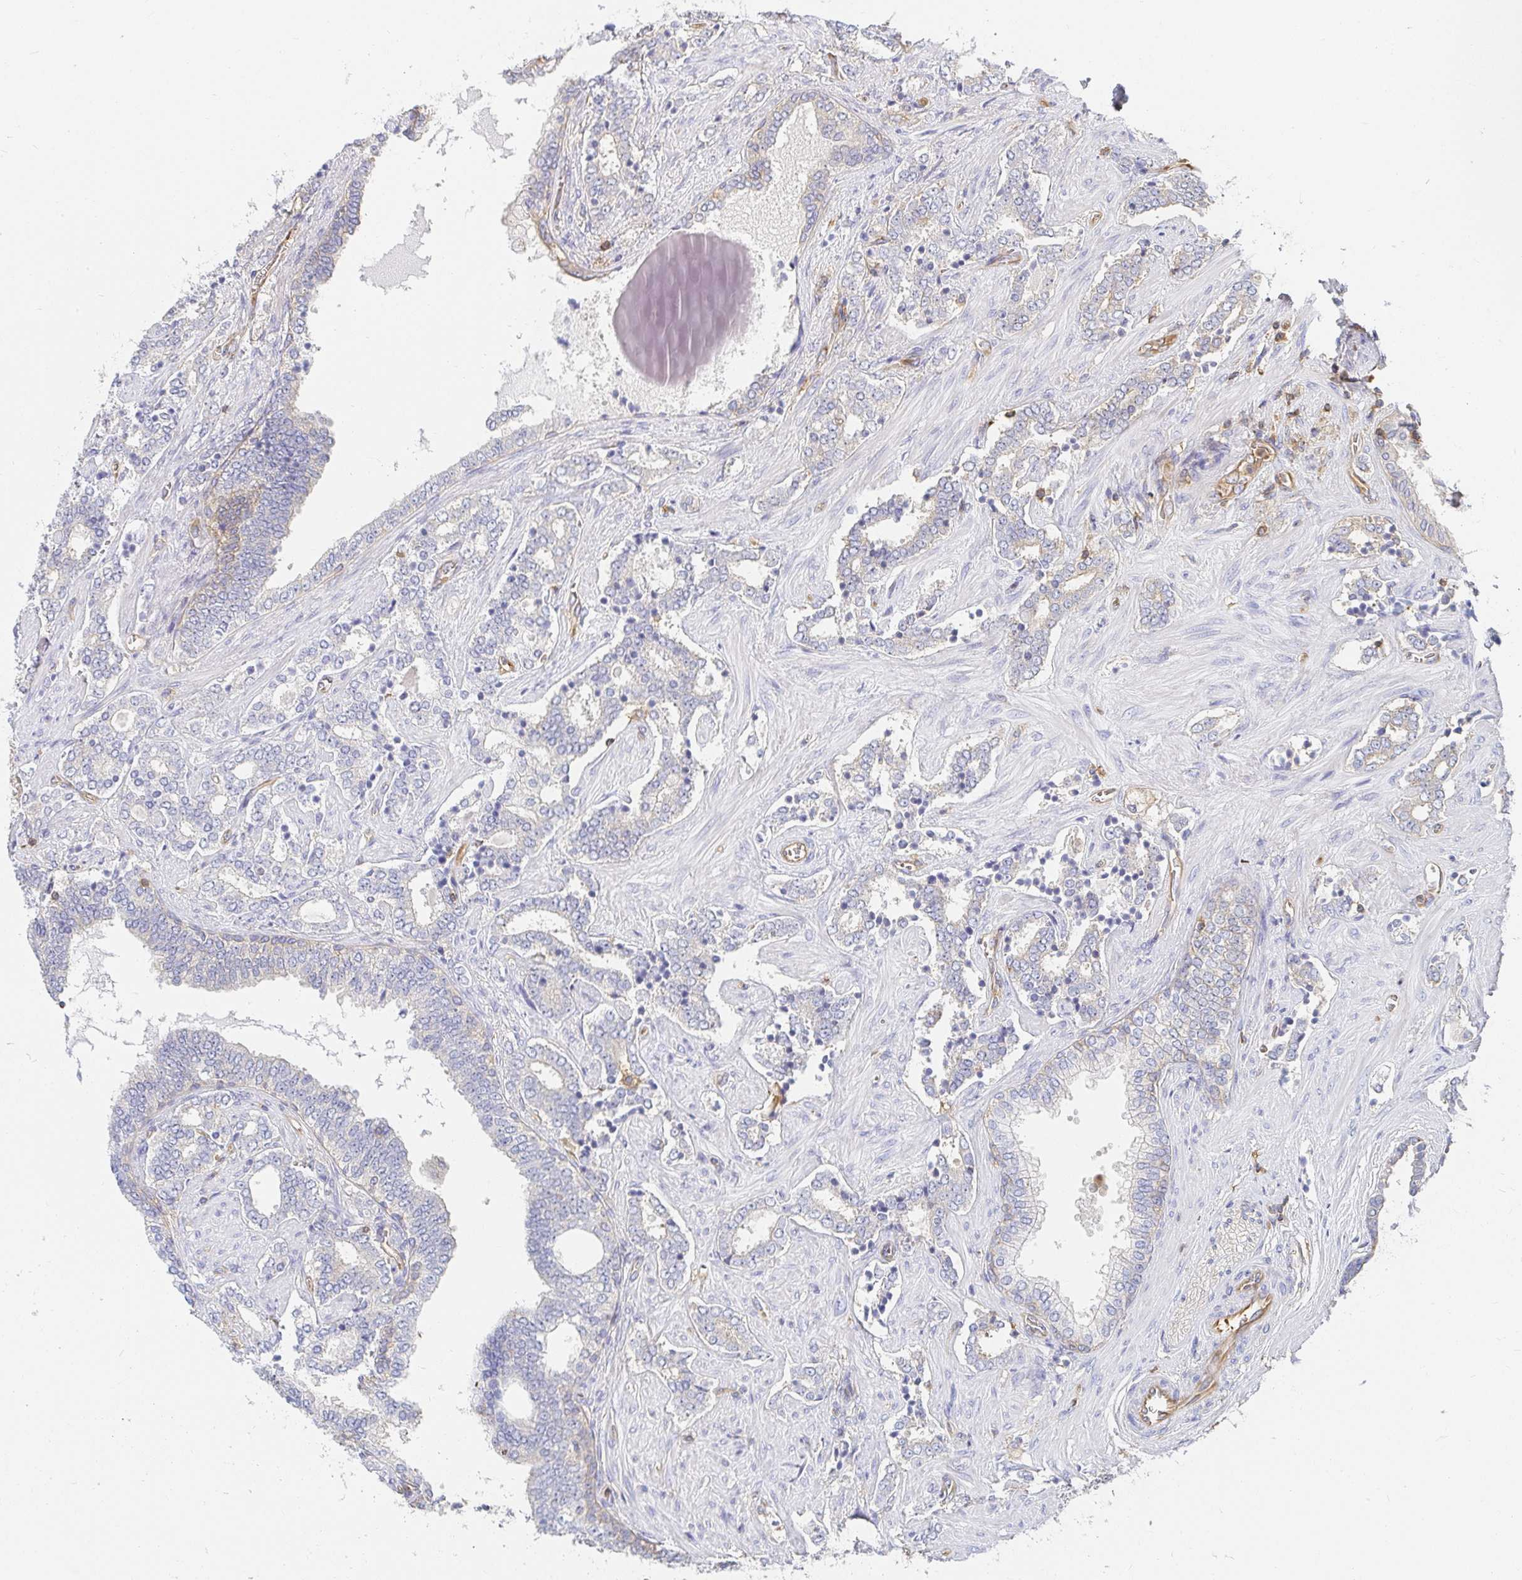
{"staining": {"intensity": "negative", "quantity": "none", "location": "none"}, "tissue": "prostate cancer", "cell_type": "Tumor cells", "image_type": "cancer", "snomed": [{"axis": "morphology", "description": "Adenocarcinoma, High grade"}, {"axis": "topography", "description": "Prostate"}], "caption": "A micrograph of prostate cancer (high-grade adenocarcinoma) stained for a protein exhibits no brown staining in tumor cells. (Immunohistochemistry, brightfield microscopy, high magnification).", "gene": "TSPAN19", "patient": {"sex": "male", "age": 60}}